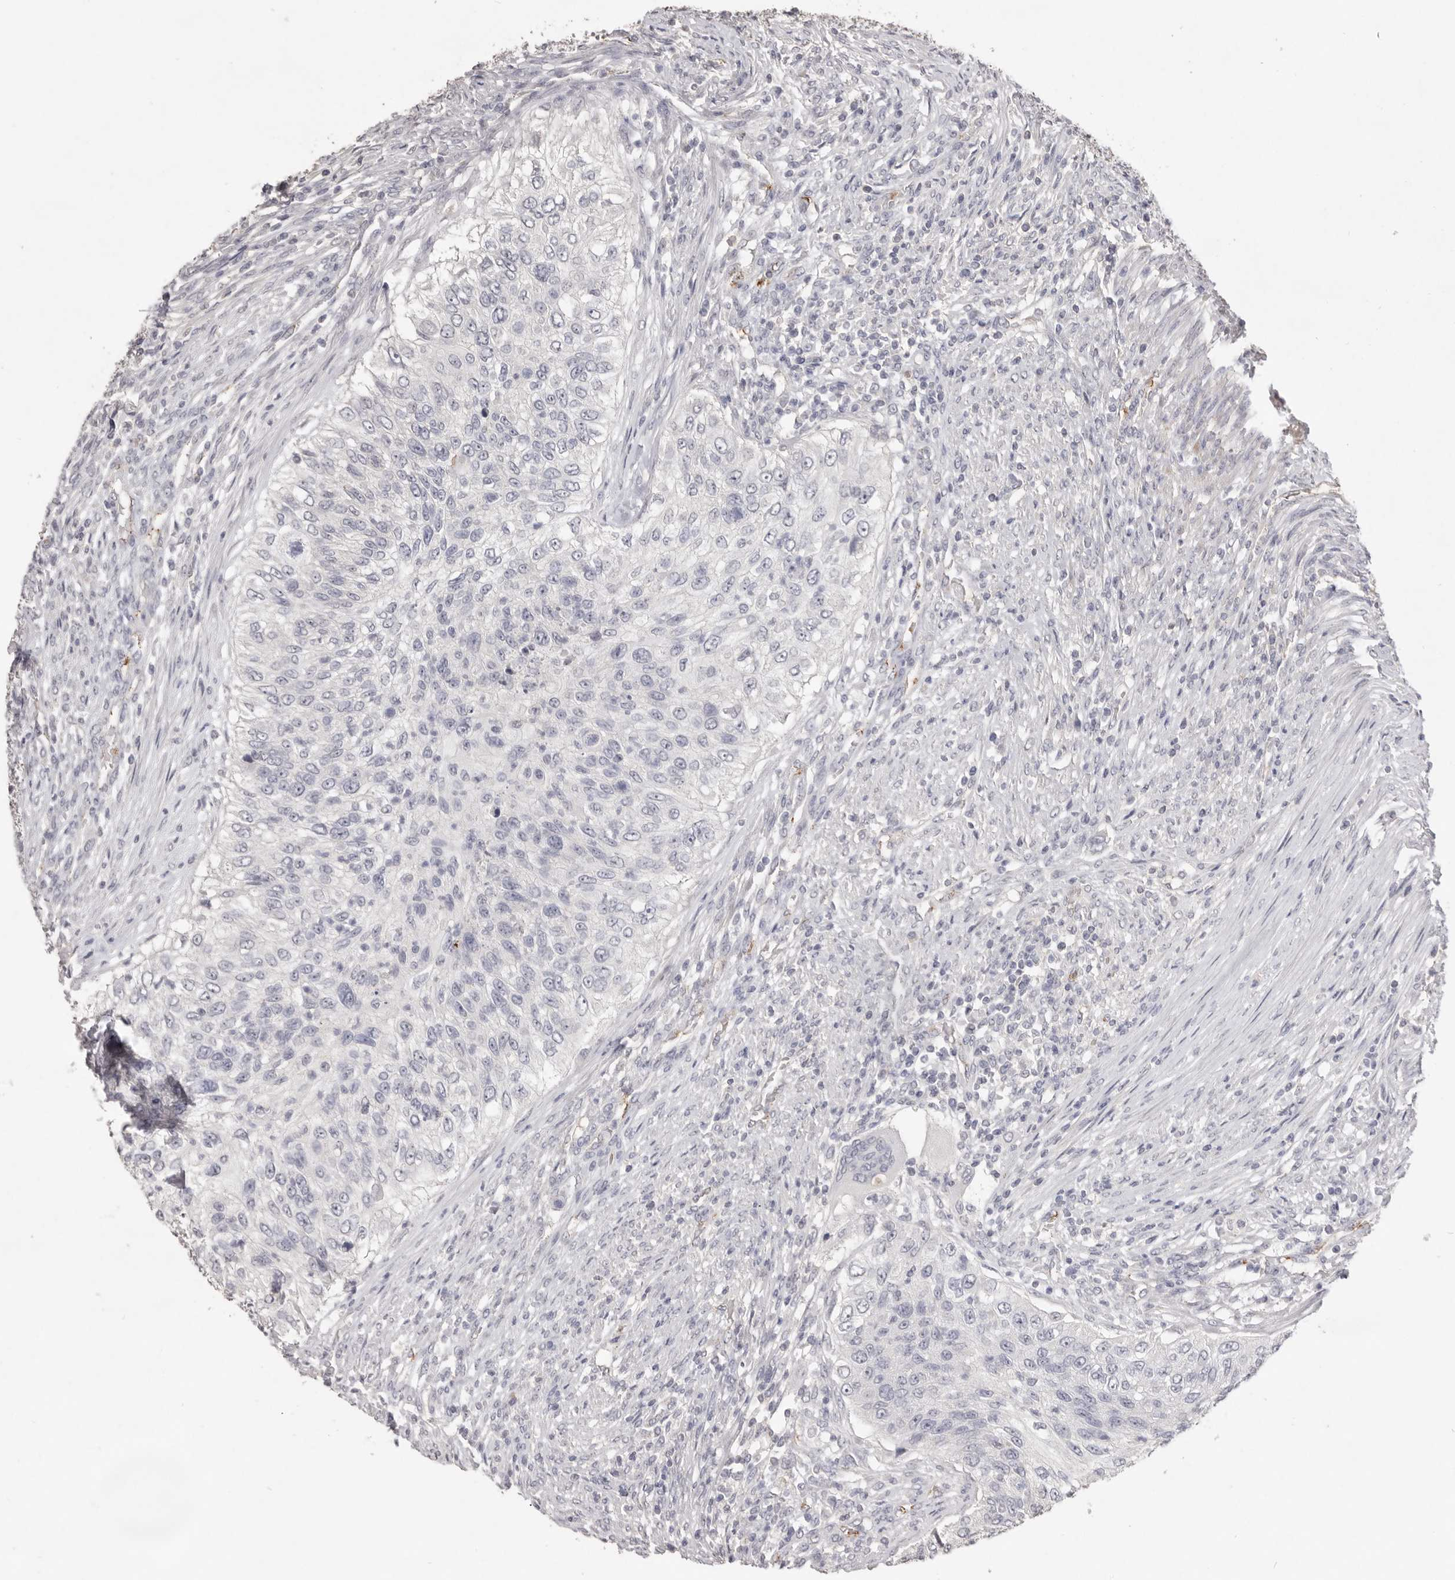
{"staining": {"intensity": "negative", "quantity": "none", "location": "none"}, "tissue": "urothelial cancer", "cell_type": "Tumor cells", "image_type": "cancer", "snomed": [{"axis": "morphology", "description": "Urothelial carcinoma, High grade"}, {"axis": "topography", "description": "Urinary bladder"}], "caption": "Immunohistochemical staining of high-grade urothelial carcinoma reveals no significant staining in tumor cells.", "gene": "ZYG11B", "patient": {"sex": "female", "age": 60}}